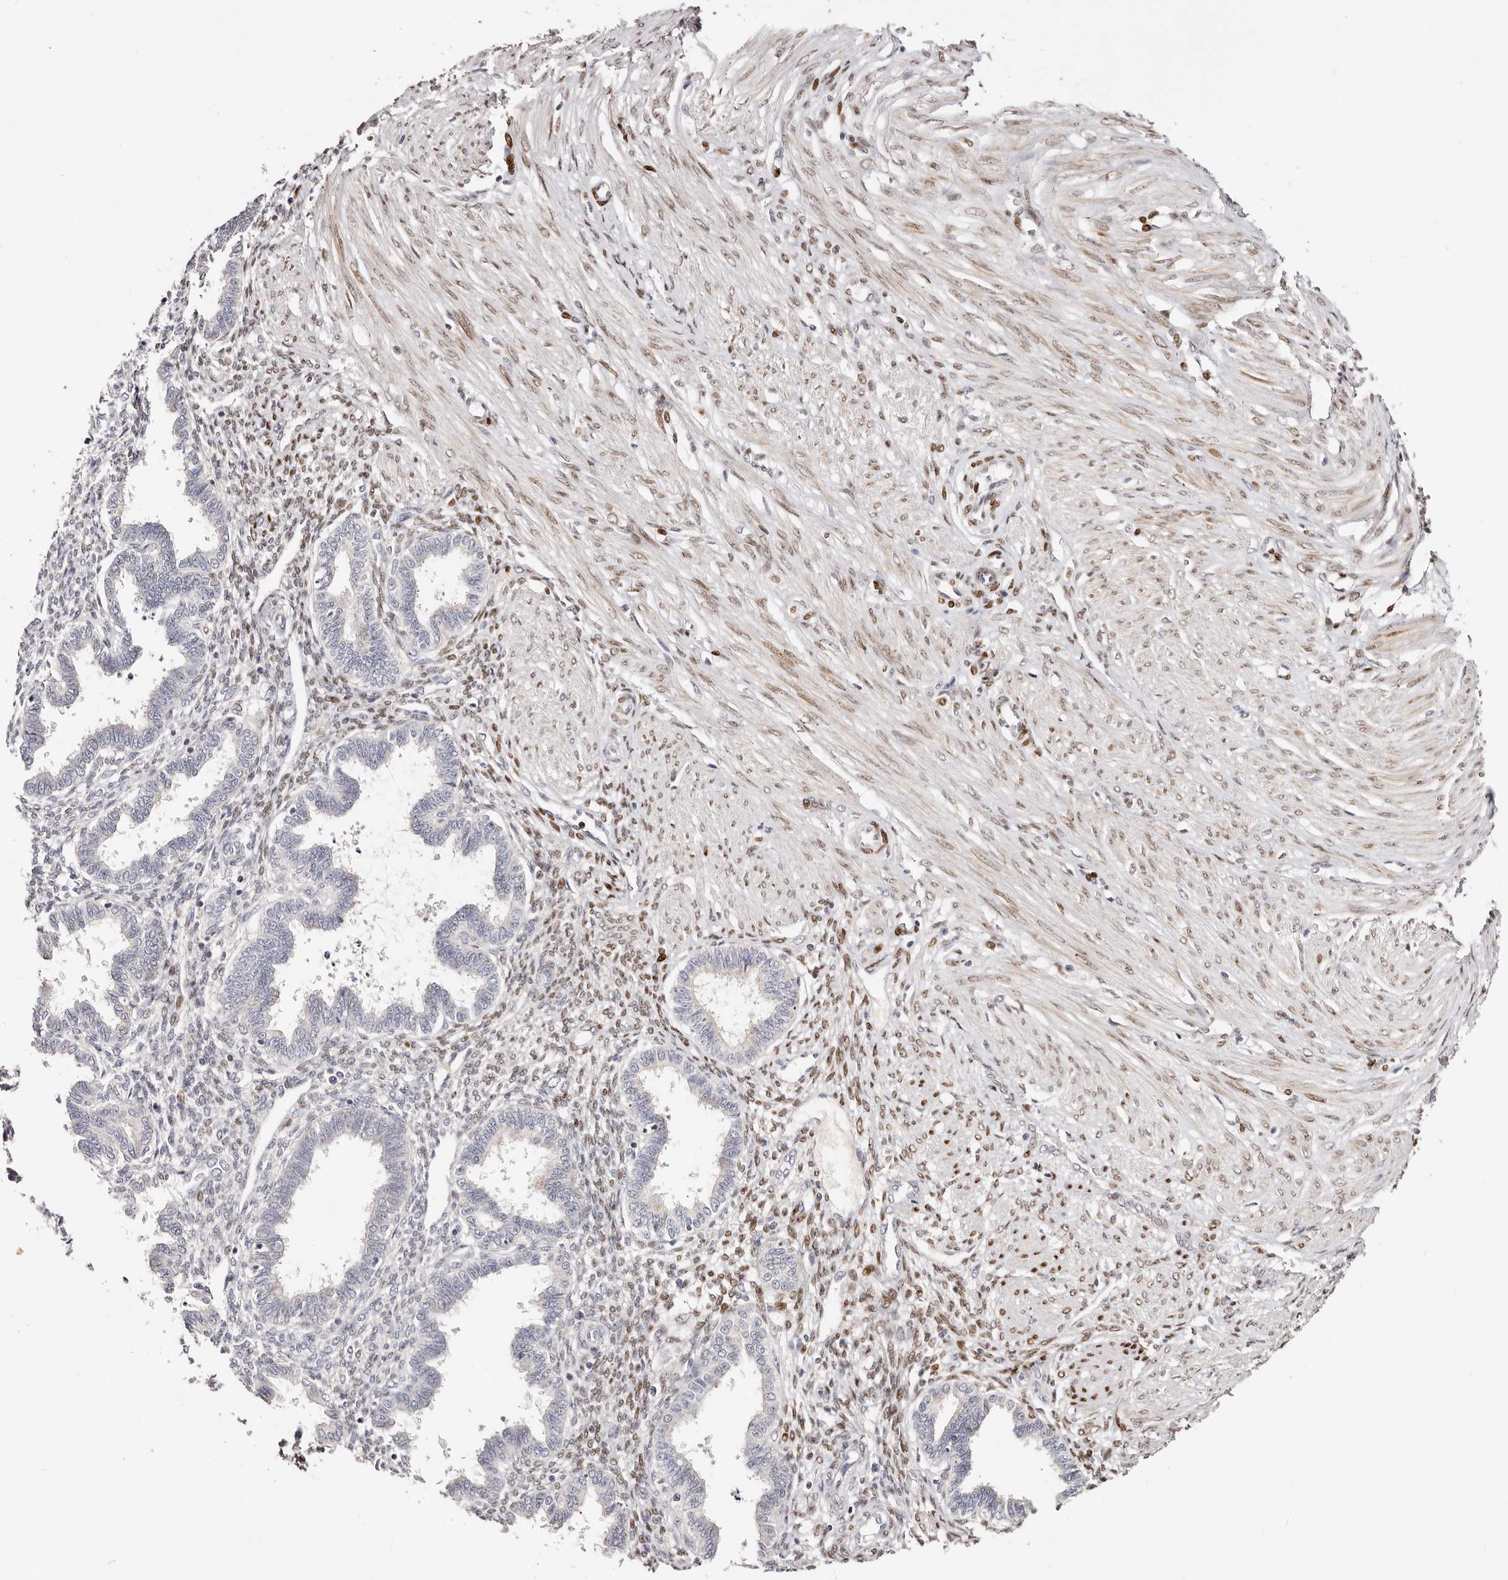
{"staining": {"intensity": "moderate", "quantity": "25%-75%", "location": "nuclear"}, "tissue": "endometrium", "cell_type": "Cells in endometrial stroma", "image_type": "normal", "snomed": [{"axis": "morphology", "description": "Normal tissue, NOS"}, {"axis": "topography", "description": "Endometrium"}], "caption": "Normal endometrium displays moderate nuclear staining in approximately 25%-75% of cells in endometrial stroma.", "gene": "IQGAP3", "patient": {"sex": "female", "age": 33}}